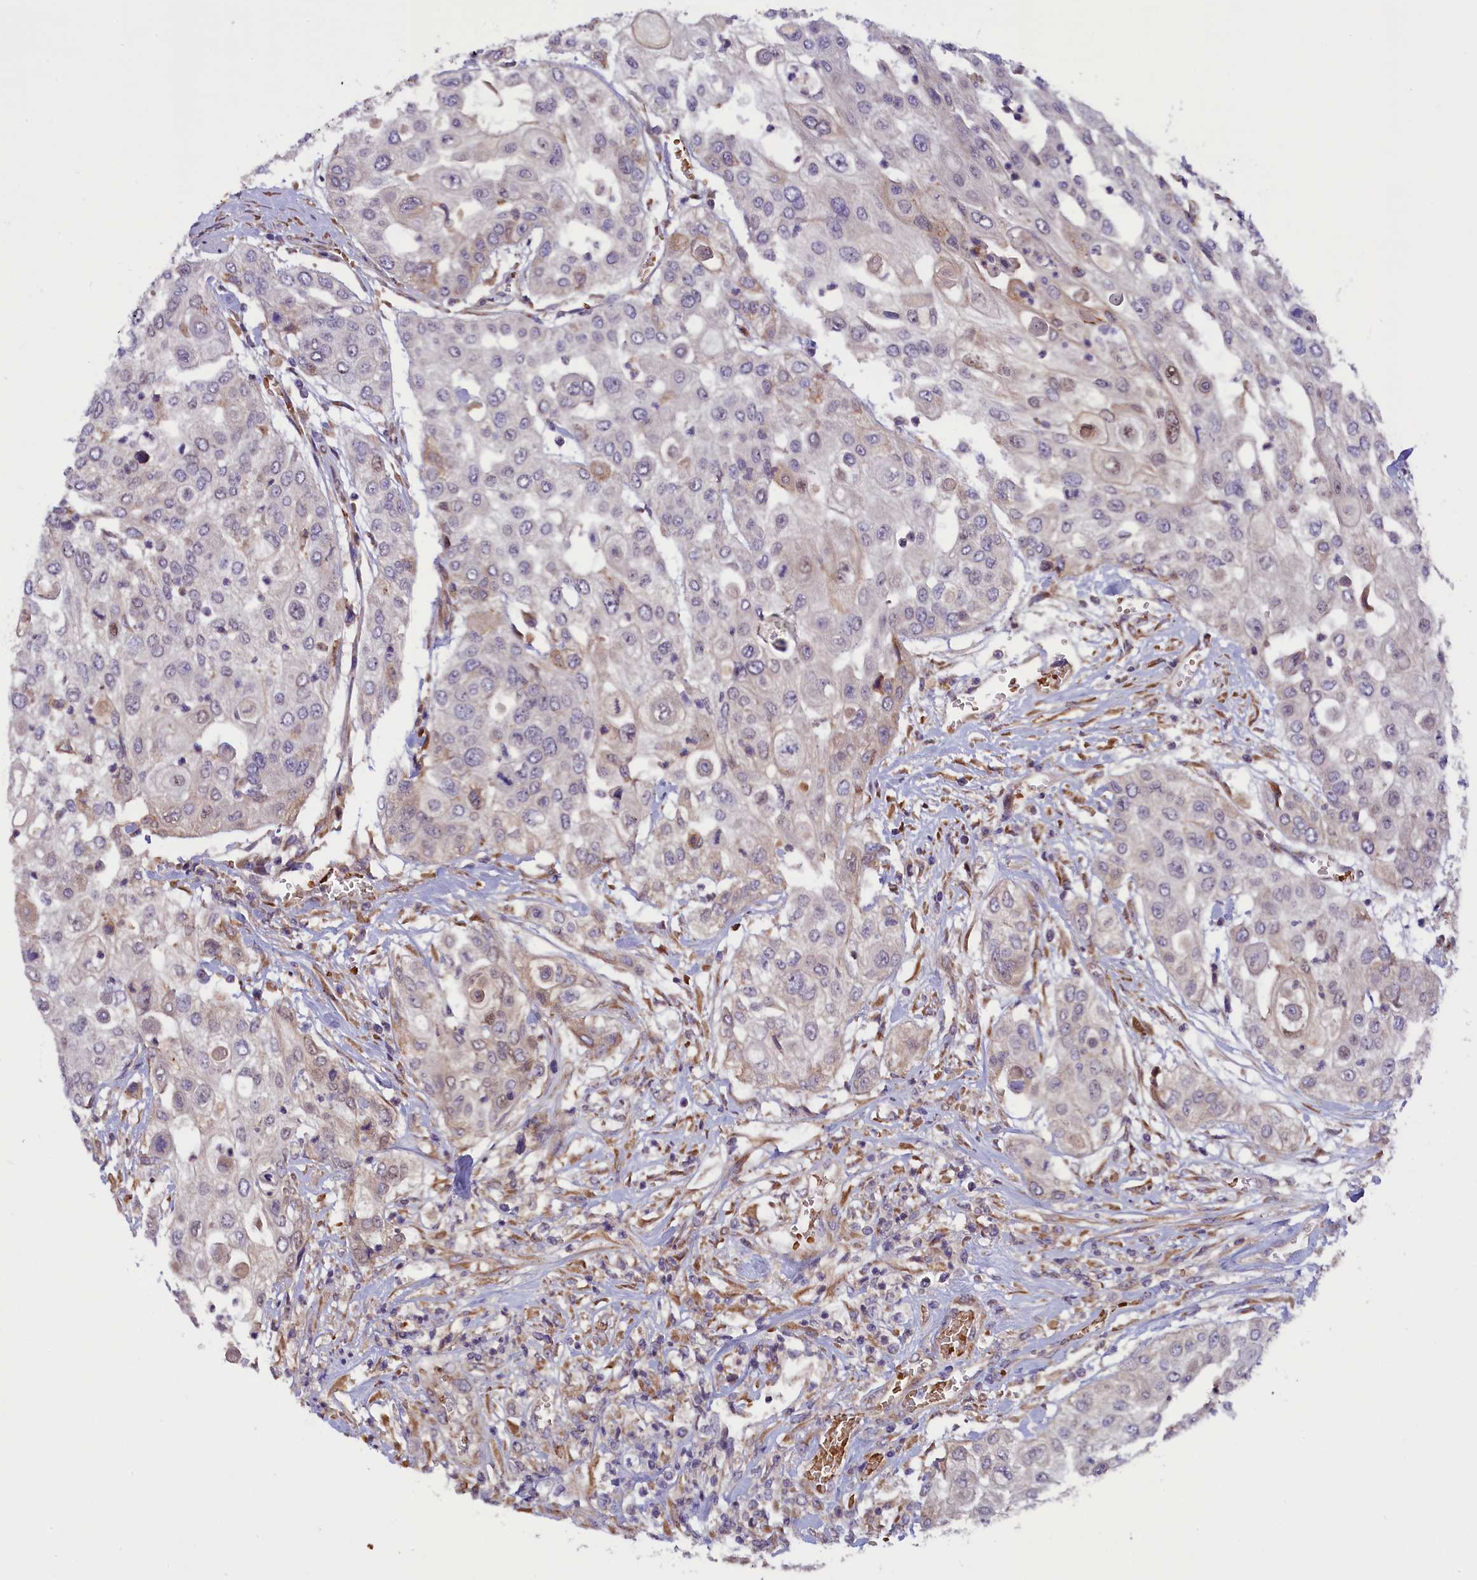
{"staining": {"intensity": "negative", "quantity": "none", "location": "none"}, "tissue": "urothelial cancer", "cell_type": "Tumor cells", "image_type": "cancer", "snomed": [{"axis": "morphology", "description": "Urothelial carcinoma, High grade"}, {"axis": "topography", "description": "Urinary bladder"}], "caption": "Tumor cells show no significant protein expression in high-grade urothelial carcinoma.", "gene": "CCDC9B", "patient": {"sex": "female", "age": 79}}